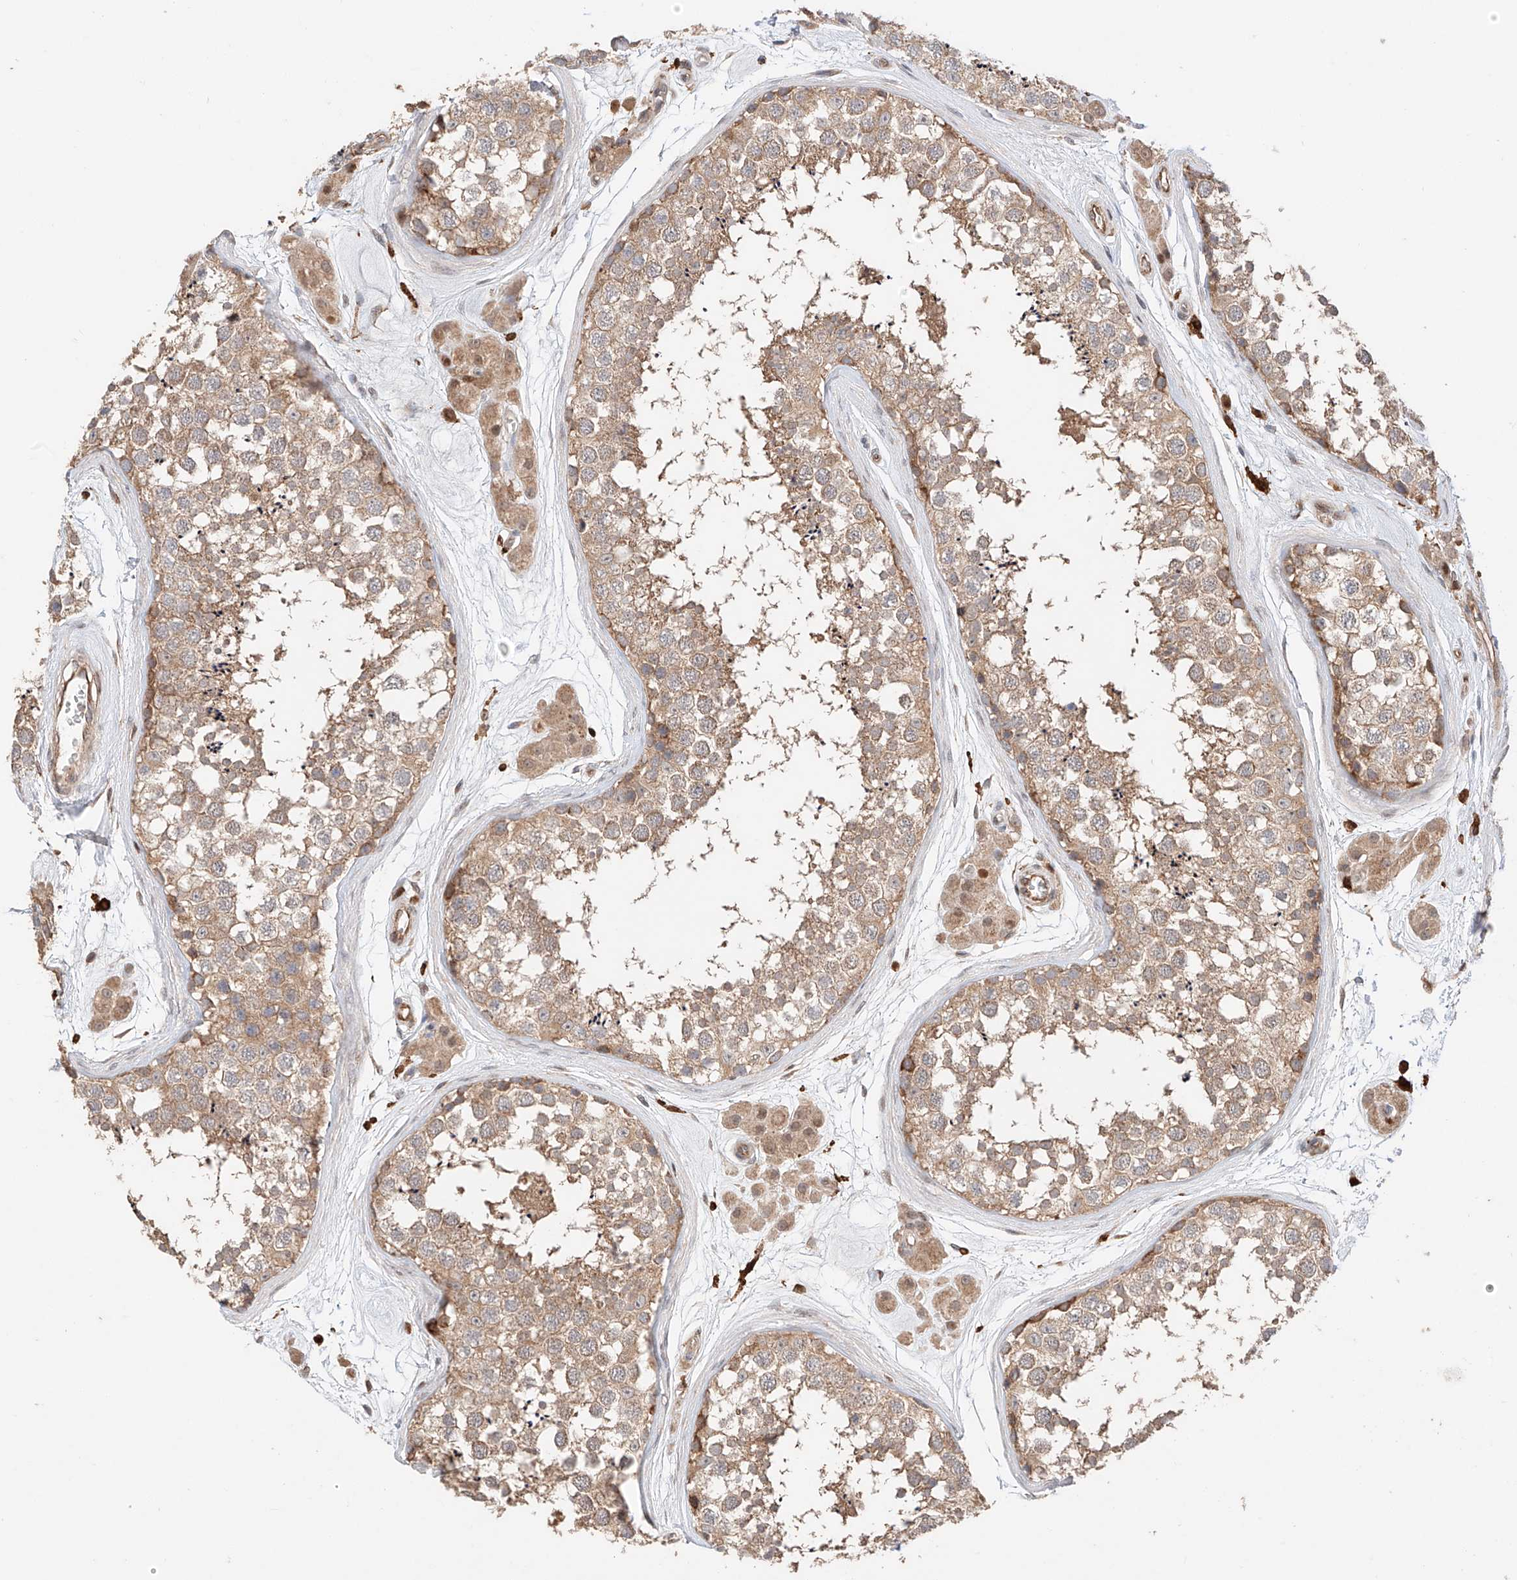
{"staining": {"intensity": "weak", "quantity": ">75%", "location": "cytoplasmic/membranous"}, "tissue": "testis", "cell_type": "Cells in seminiferous ducts", "image_type": "normal", "snomed": [{"axis": "morphology", "description": "Normal tissue, NOS"}, {"axis": "topography", "description": "Testis"}], "caption": "Cells in seminiferous ducts demonstrate low levels of weak cytoplasmic/membranous expression in approximately >75% of cells in benign testis. The protein is shown in brown color, while the nuclei are stained blue.", "gene": "IGSF22", "patient": {"sex": "male", "age": 56}}